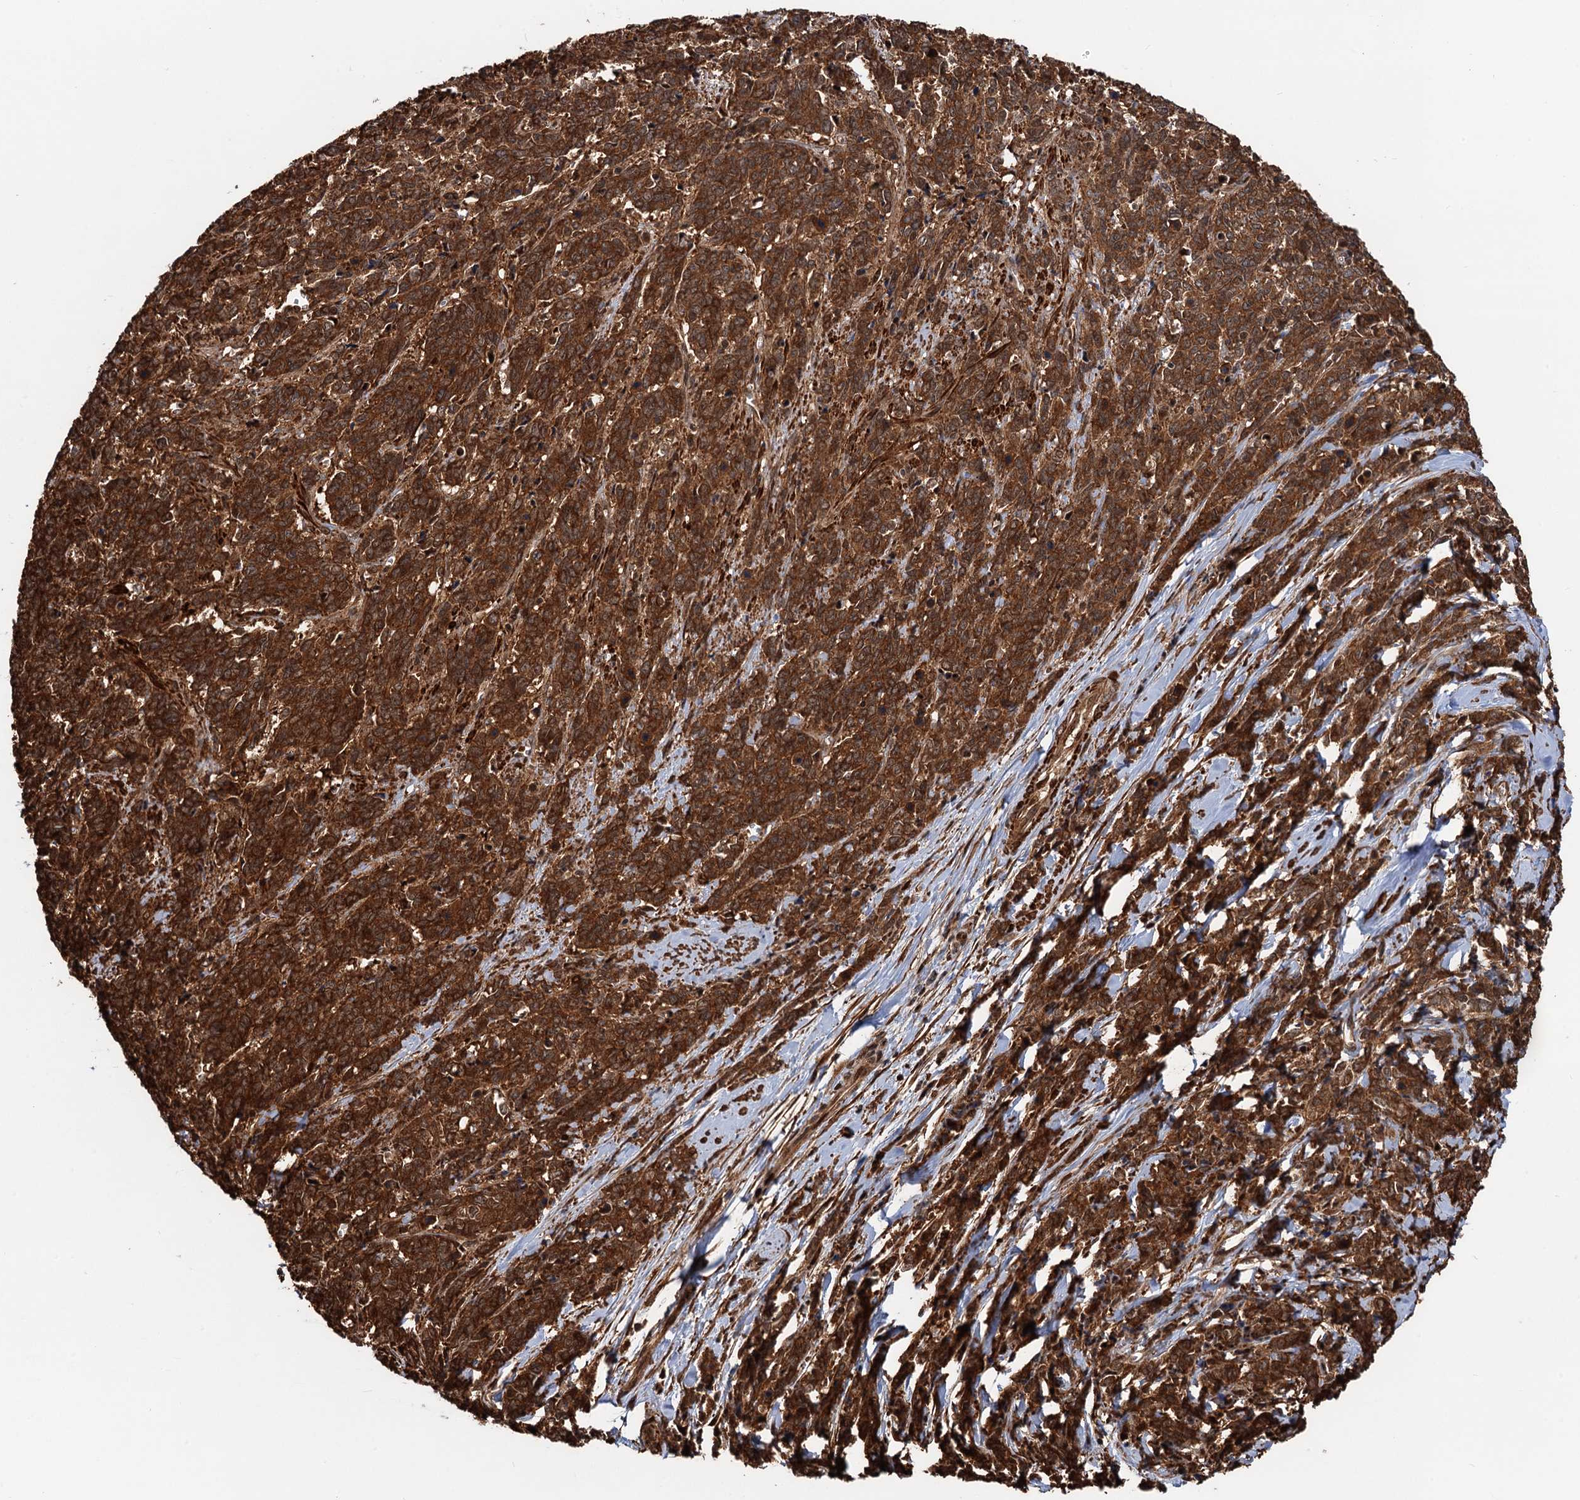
{"staining": {"intensity": "strong", "quantity": ">75%", "location": "cytoplasmic/membranous"}, "tissue": "cervical cancer", "cell_type": "Tumor cells", "image_type": "cancer", "snomed": [{"axis": "morphology", "description": "Squamous cell carcinoma, NOS"}, {"axis": "topography", "description": "Cervix"}], "caption": "Immunohistochemistry (IHC) image of squamous cell carcinoma (cervical) stained for a protein (brown), which displays high levels of strong cytoplasmic/membranous expression in about >75% of tumor cells.", "gene": "SNRNP25", "patient": {"sex": "female", "age": 60}}